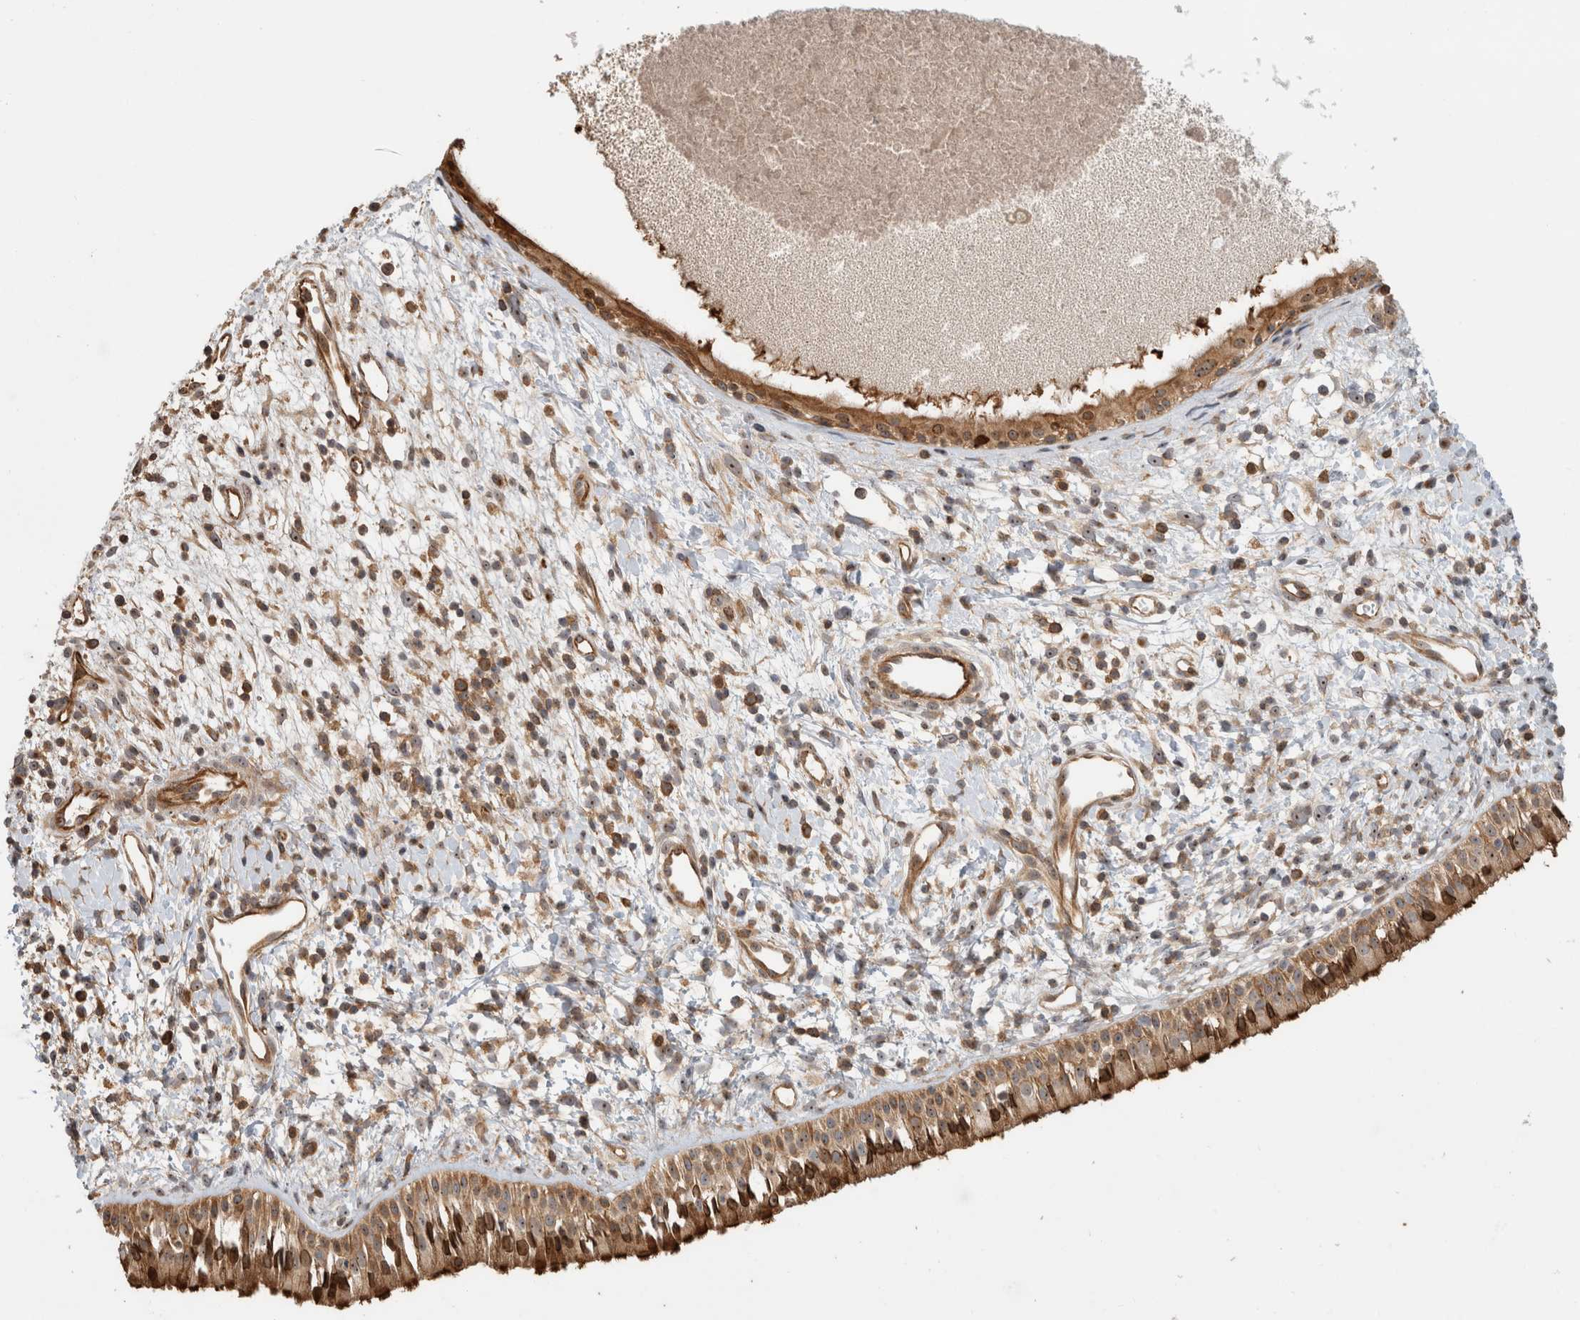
{"staining": {"intensity": "moderate", "quantity": ">75%", "location": "cytoplasmic/membranous,nuclear"}, "tissue": "nasopharynx", "cell_type": "Respiratory epithelial cells", "image_type": "normal", "snomed": [{"axis": "morphology", "description": "Normal tissue, NOS"}, {"axis": "topography", "description": "Nasopharynx"}], "caption": "Protein analysis of unremarkable nasopharynx demonstrates moderate cytoplasmic/membranous,nuclear expression in approximately >75% of respiratory epithelial cells.", "gene": "WASF2", "patient": {"sex": "male", "age": 22}}